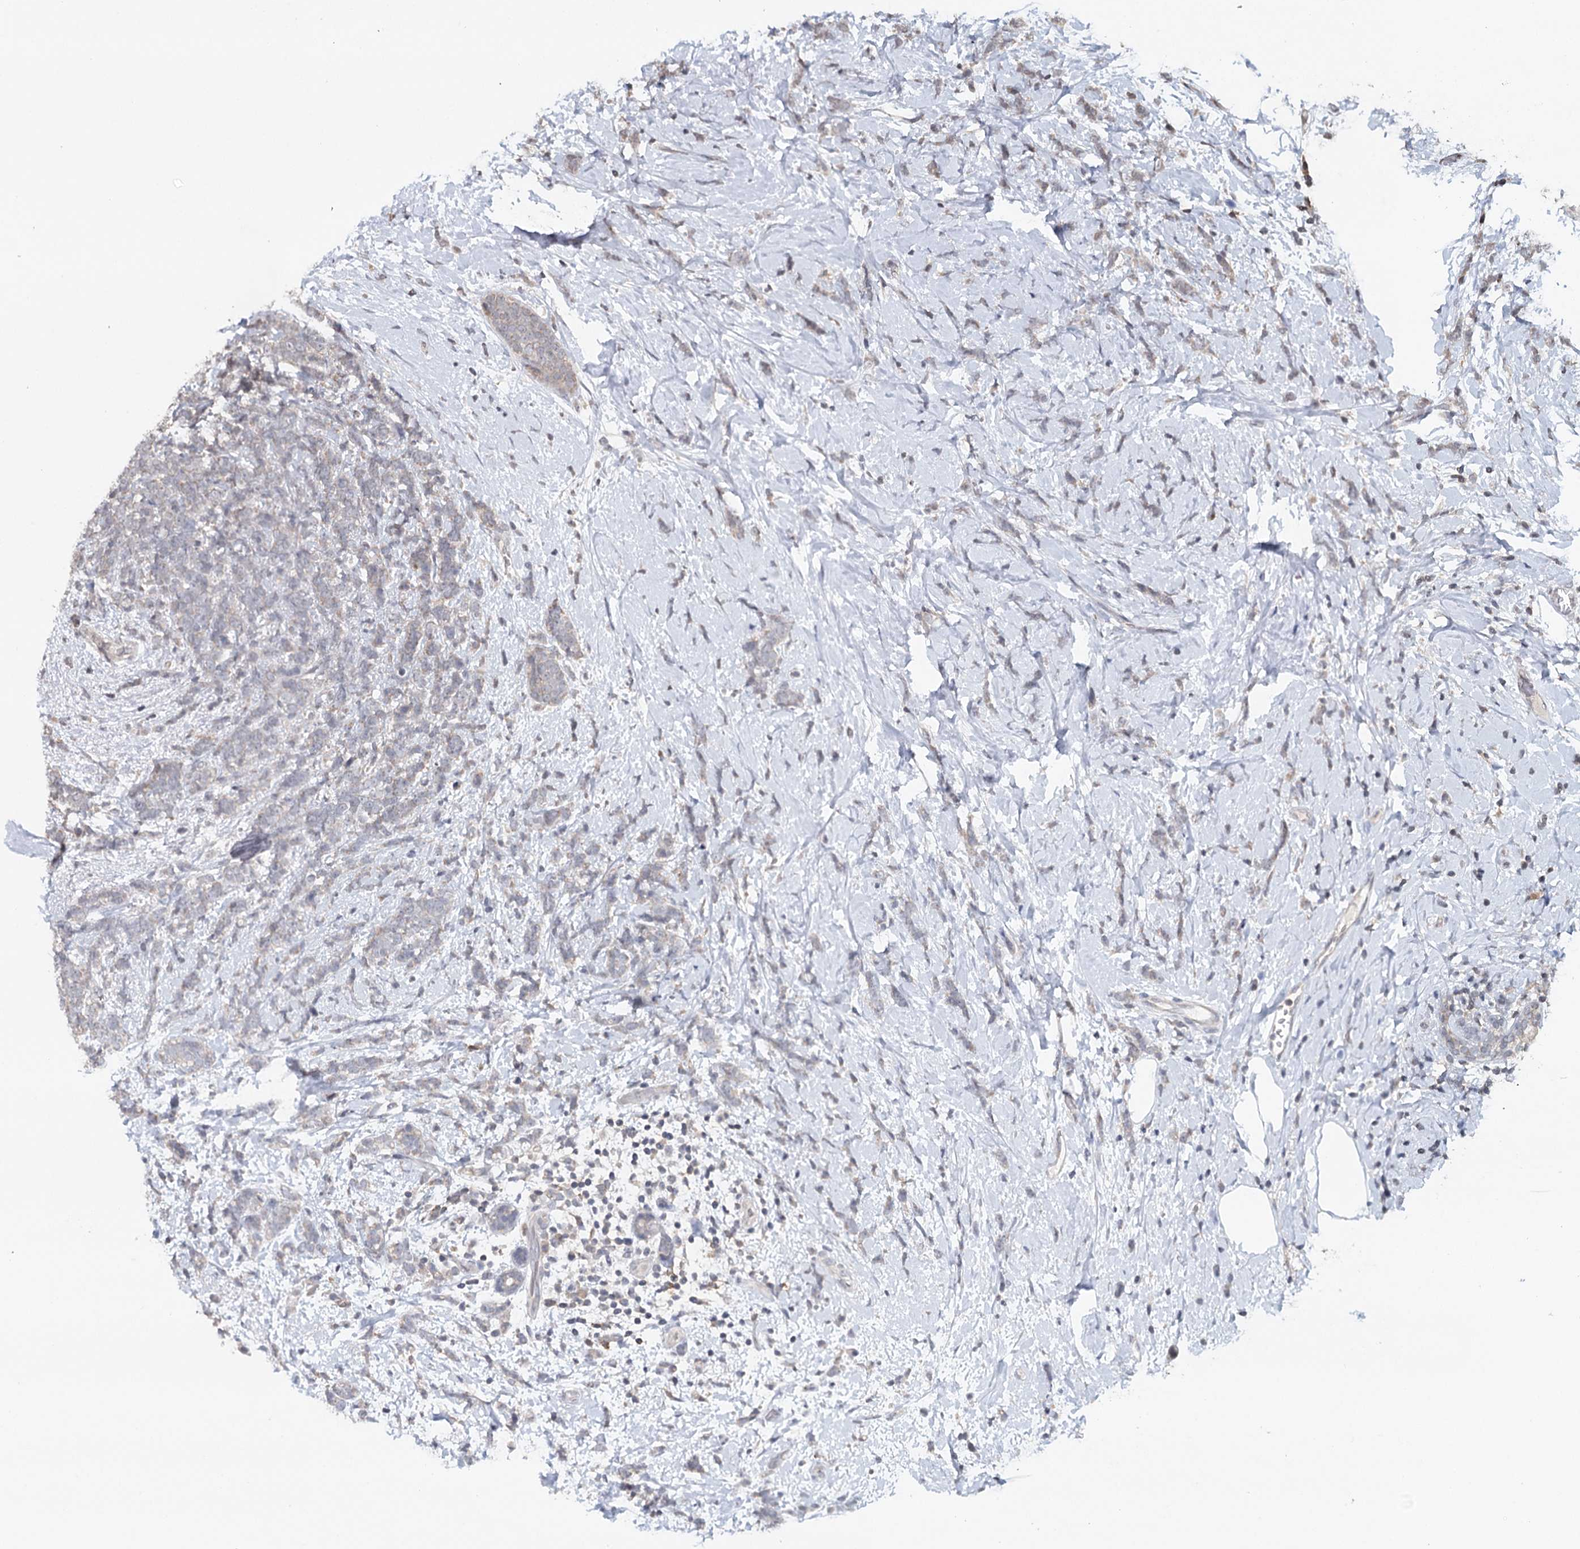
{"staining": {"intensity": "weak", "quantity": "<25%", "location": "cytoplasmic/membranous"}, "tissue": "breast cancer", "cell_type": "Tumor cells", "image_type": "cancer", "snomed": [{"axis": "morphology", "description": "Lobular carcinoma"}, {"axis": "topography", "description": "Breast"}], "caption": "Histopathology image shows no significant protein positivity in tumor cells of breast lobular carcinoma.", "gene": "ICOS", "patient": {"sex": "female", "age": 58}}